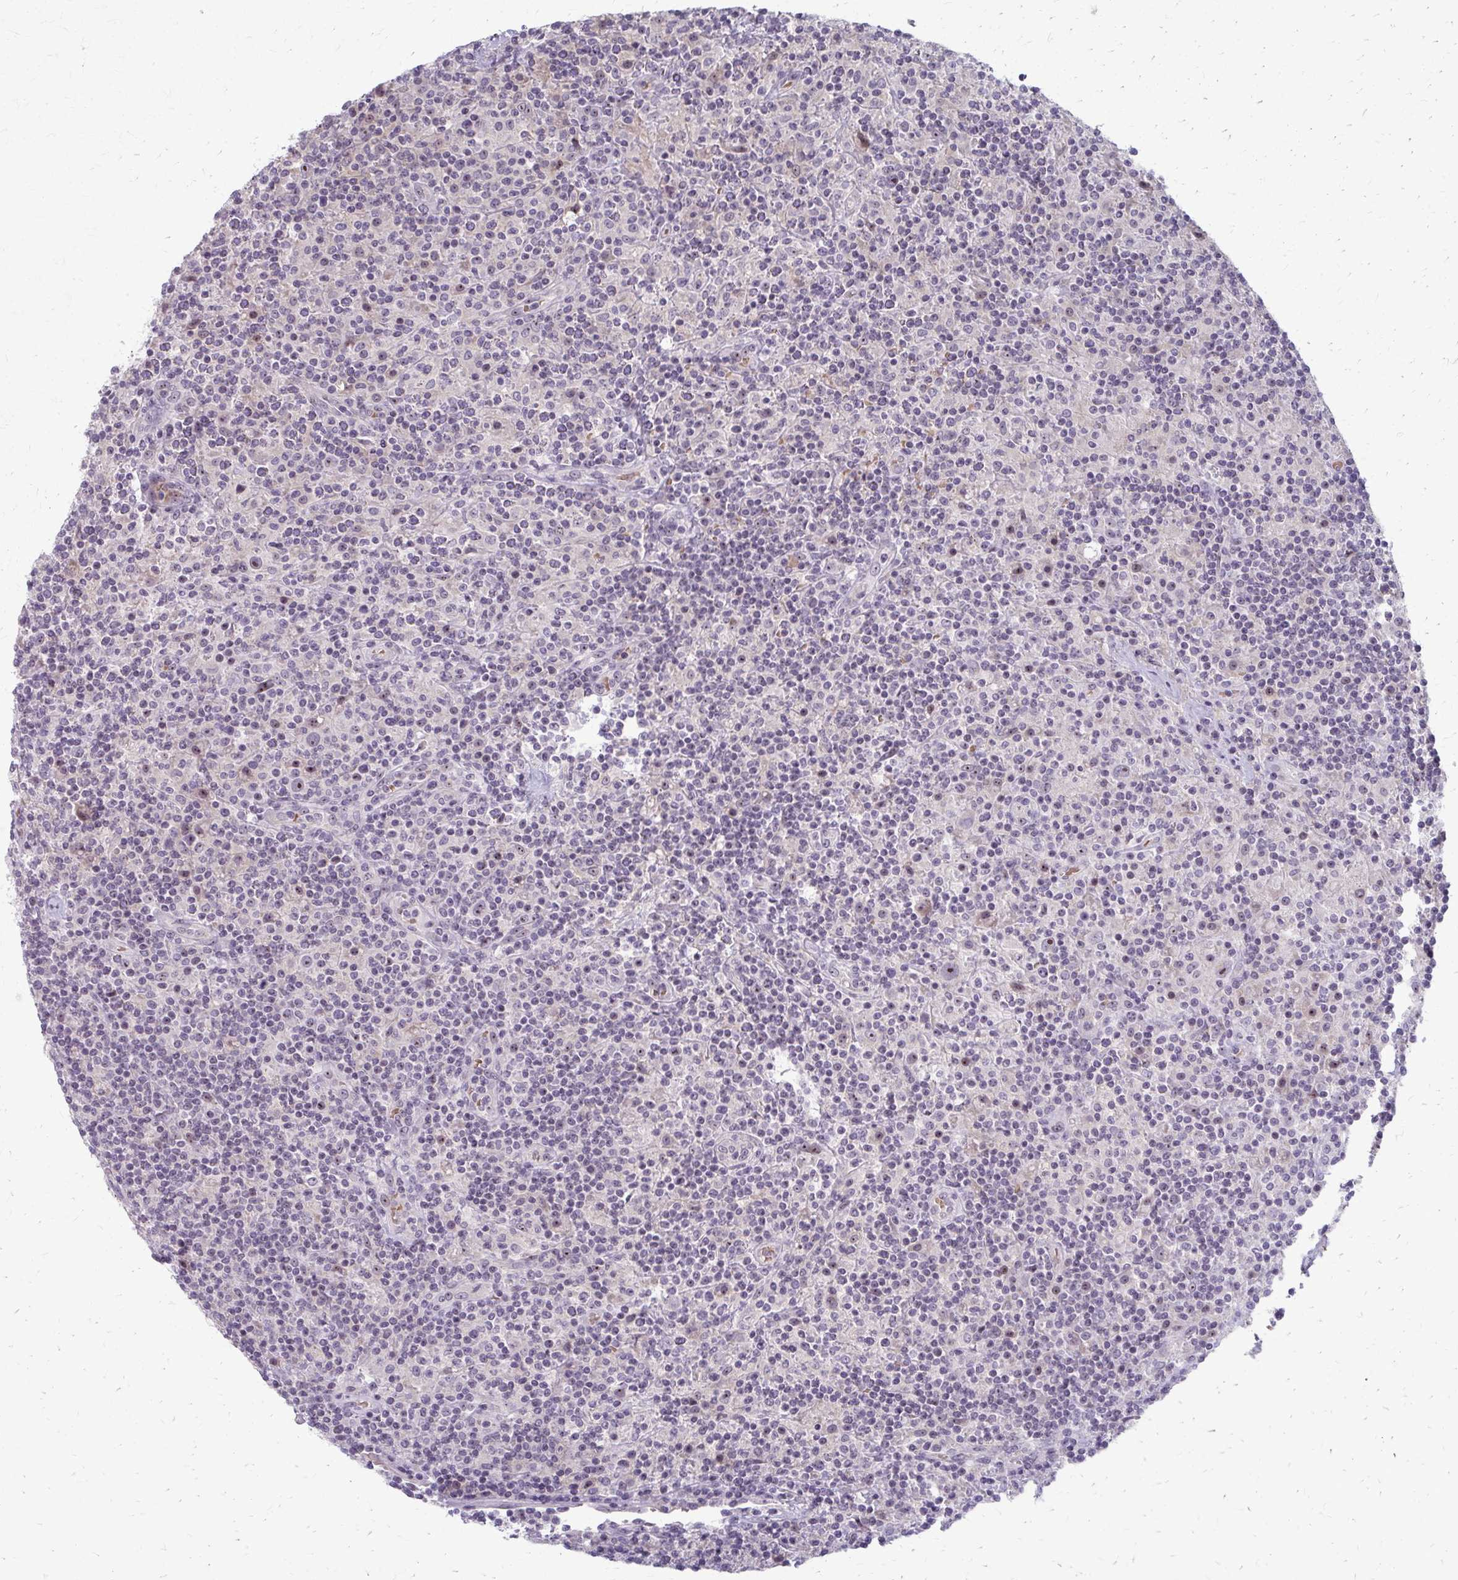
{"staining": {"intensity": "negative", "quantity": "none", "location": "none"}, "tissue": "lymphoma", "cell_type": "Tumor cells", "image_type": "cancer", "snomed": [{"axis": "morphology", "description": "Hodgkin's disease, NOS"}, {"axis": "topography", "description": "Lymph node"}], "caption": "This micrograph is of Hodgkin's disease stained with immunohistochemistry to label a protein in brown with the nuclei are counter-stained blue. There is no positivity in tumor cells. (DAB (3,3'-diaminobenzidine) IHC, high magnification).", "gene": "NUDT16", "patient": {"sex": "male", "age": 70}}